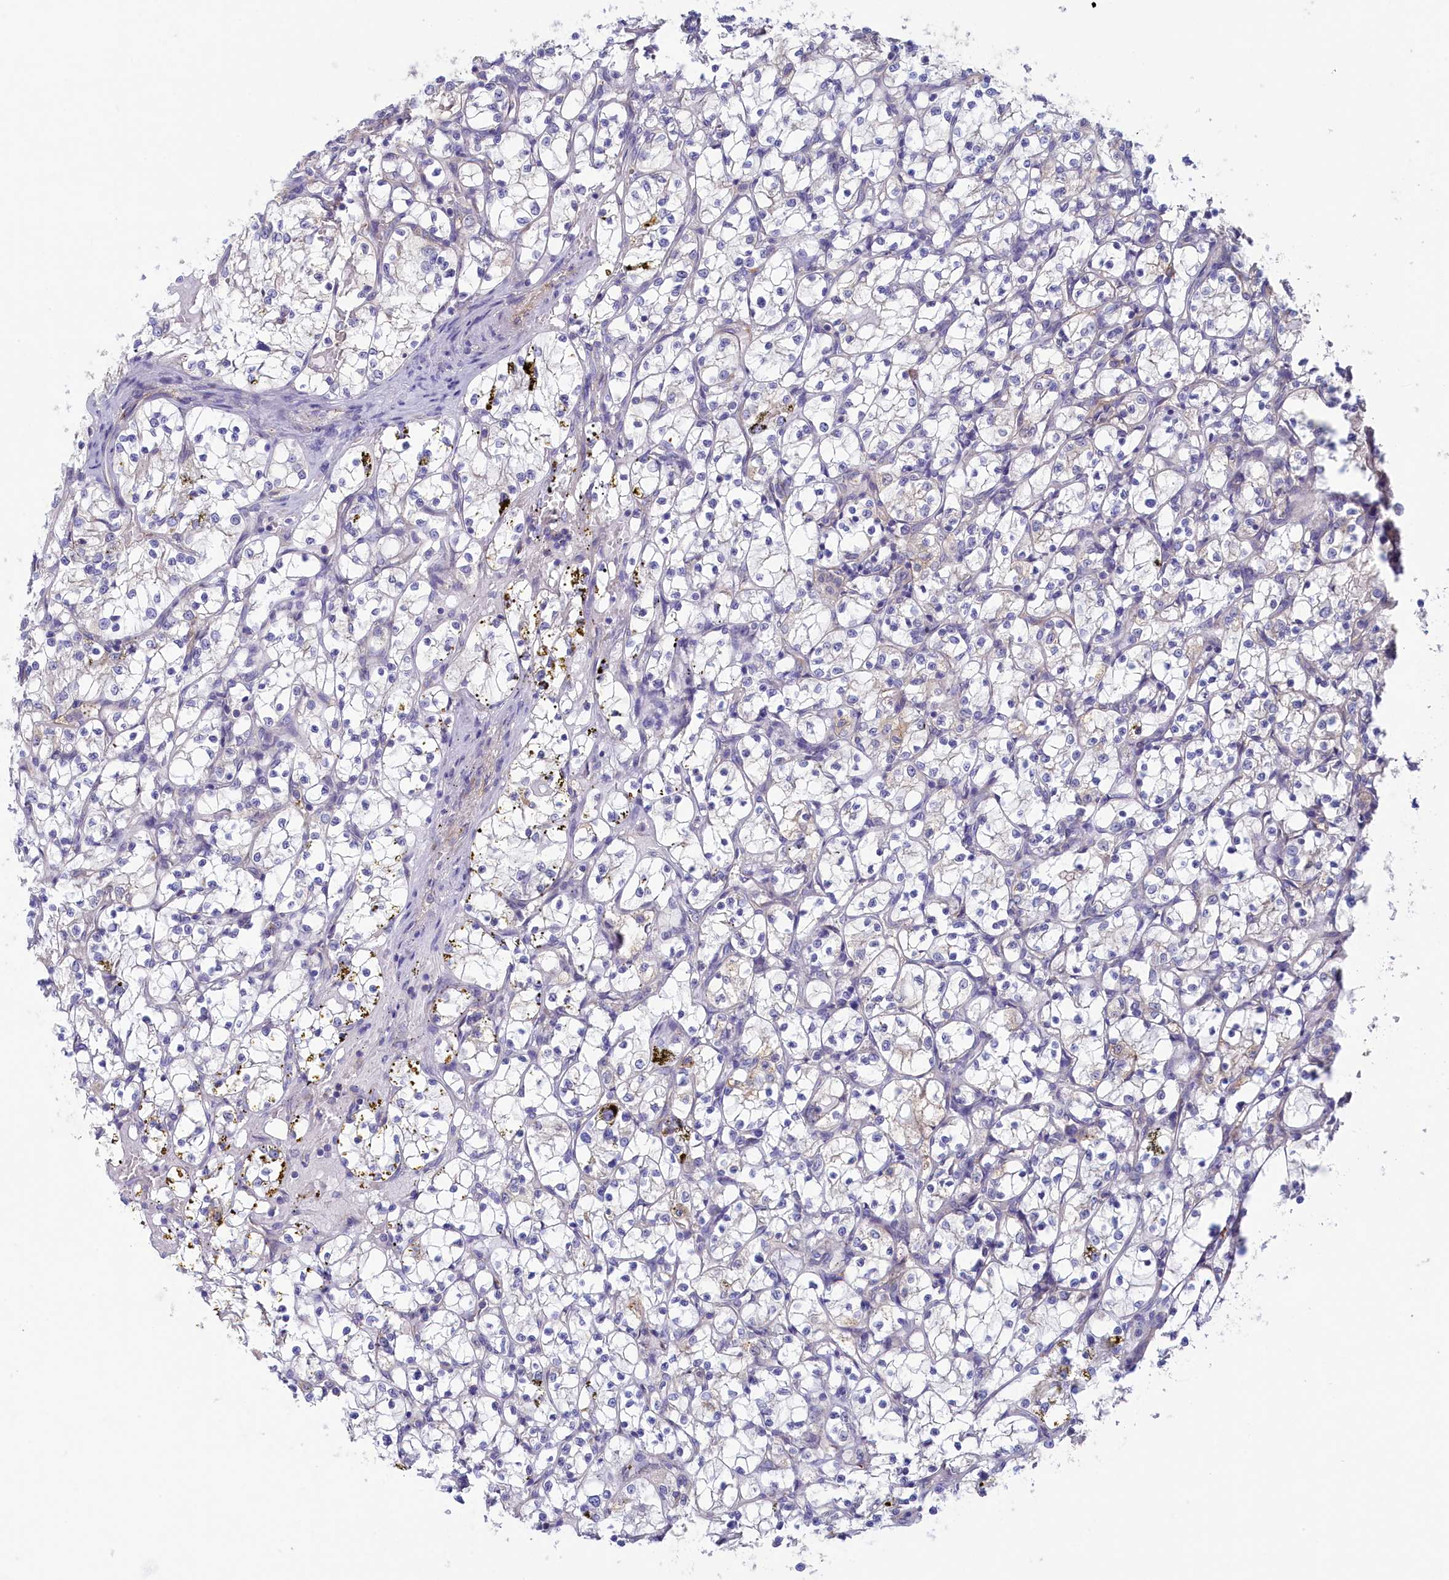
{"staining": {"intensity": "weak", "quantity": "<25%", "location": "cytoplasmic/membranous"}, "tissue": "renal cancer", "cell_type": "Tumor cells", "image_type": "cancer", "snomed": [{"axis": "morphology", "description": "Adenocarcinoma, NOS"}, {"axis": "topography", "description": "Kidney"}], "caption": "Immunohistochemical staining of human renal adenocarcinoma demonstrates no significant expression in tumor cells.", "gene": "SYNDIG1L", "patient": {"sex": "female", "age": 69}}